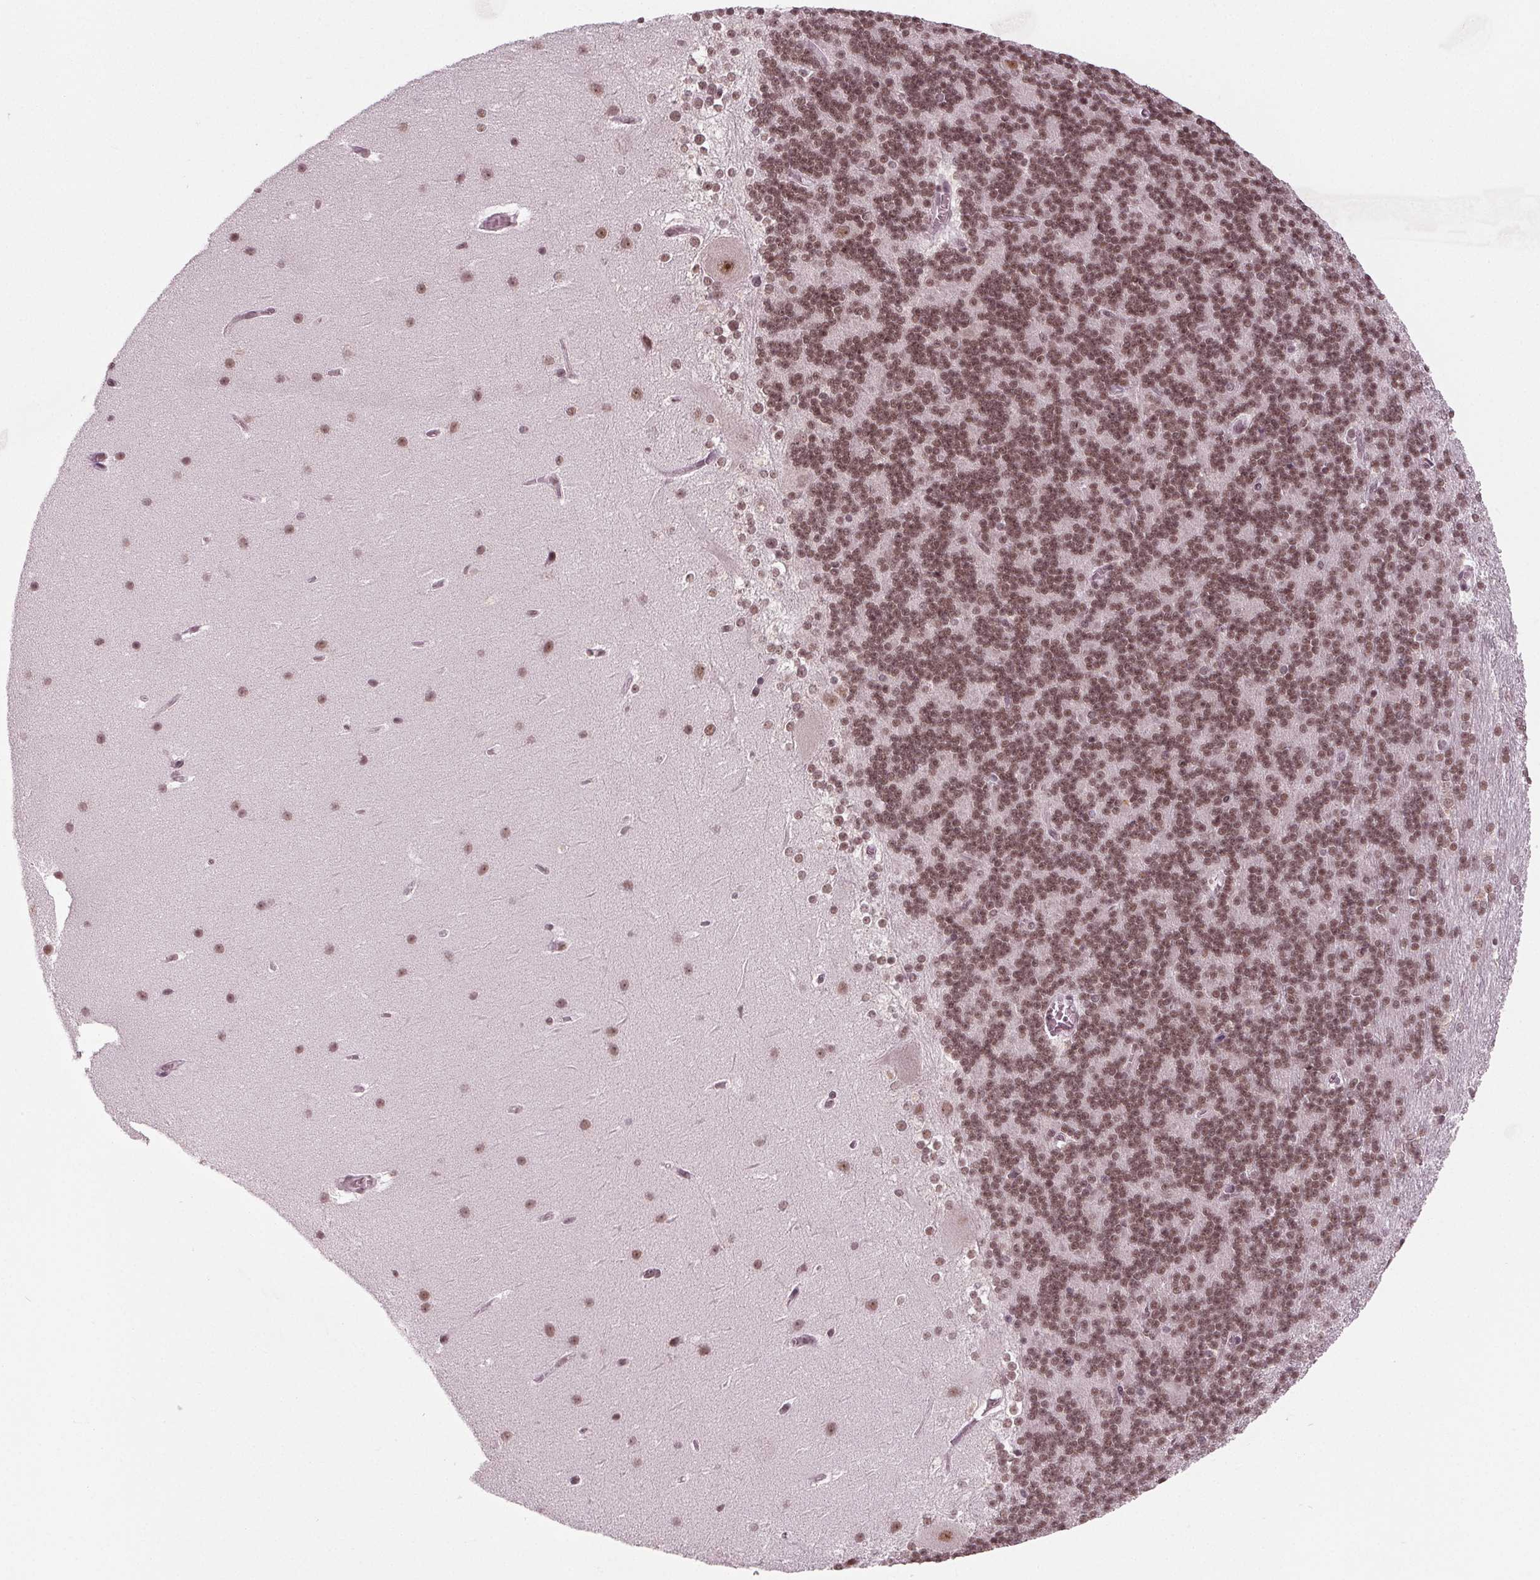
{"staining": {"intensity": "moderate", "quantity": ">75%", "location": "nuclear"}, "tissue": "cerebellum", "cell_type": "Cells in granular layer", "image_type": "normal", "snomed": [{"axis": "morphology", "description": "Normal tissue, NOS"}, {"axis": "topography", "description": "Cerebellum"}], "caption": "IHC (DAB (3,3'-diaminobenzidine)) staining of normal human cerebellum reveals moderate nuclear protein expression in about >75% of cells in granular layer.", "gene": "DDX41", "patient": {"sex": "female", "age": 19}}